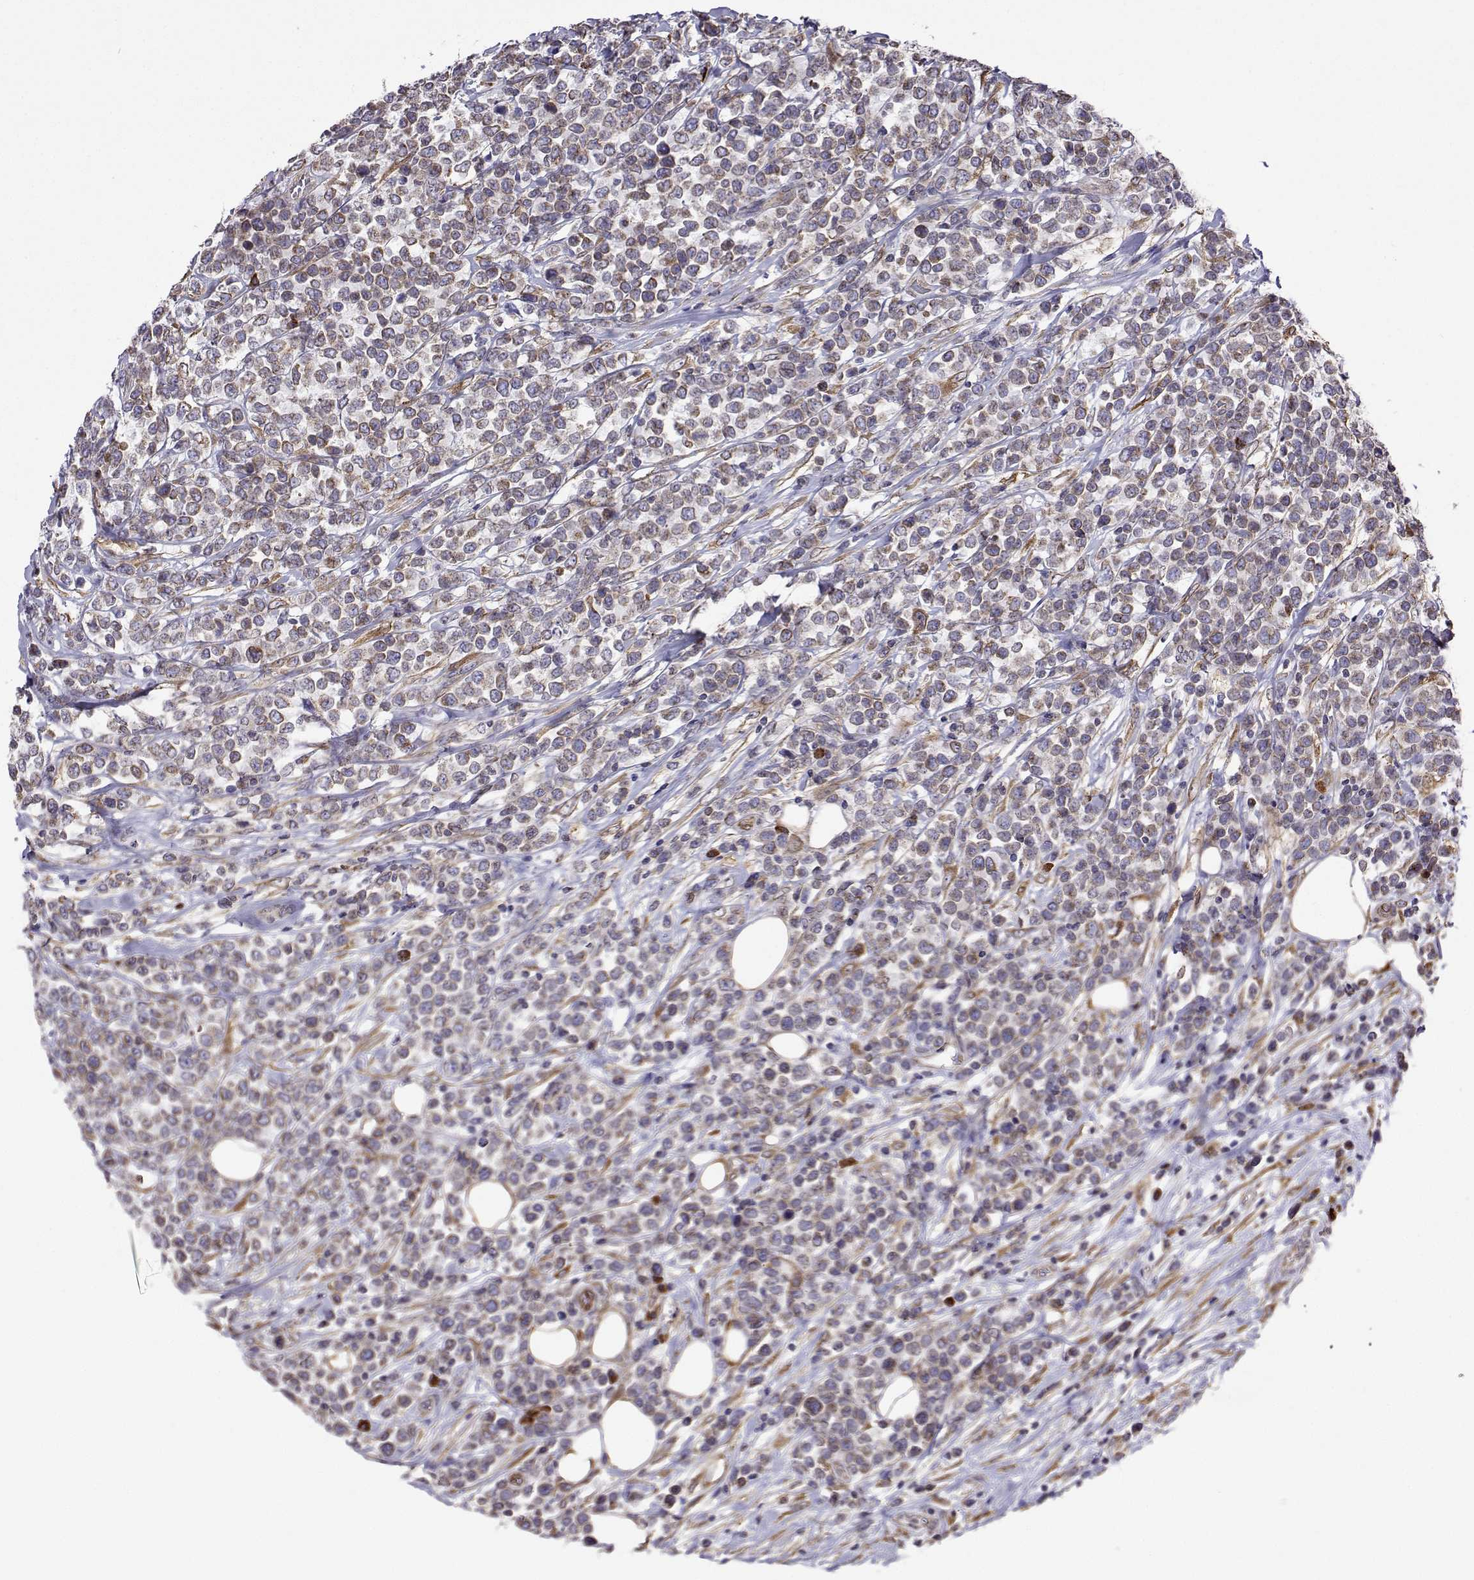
{"staining": {"intensity": "negative", "quantity": "none", "location": "none"}, "tissue": "lymphoma", "cell_type": "Tumor cells", "image_type": "cancer", "snomed": [{"axis": "morphology", "description": "Malignant lymphoma, non-Hodgkin's type, High grade"}, {"axis": "topography", "description": "Soft tissue"}], "caption": "Immunohistochemical staining of human malignant lymphoma, non-Hodgkin's type (high-grade) exhibits no significant positivity in tumor cells.", "gene": "PGRMC2", "patient": {"sex": "female", "age": 56}}